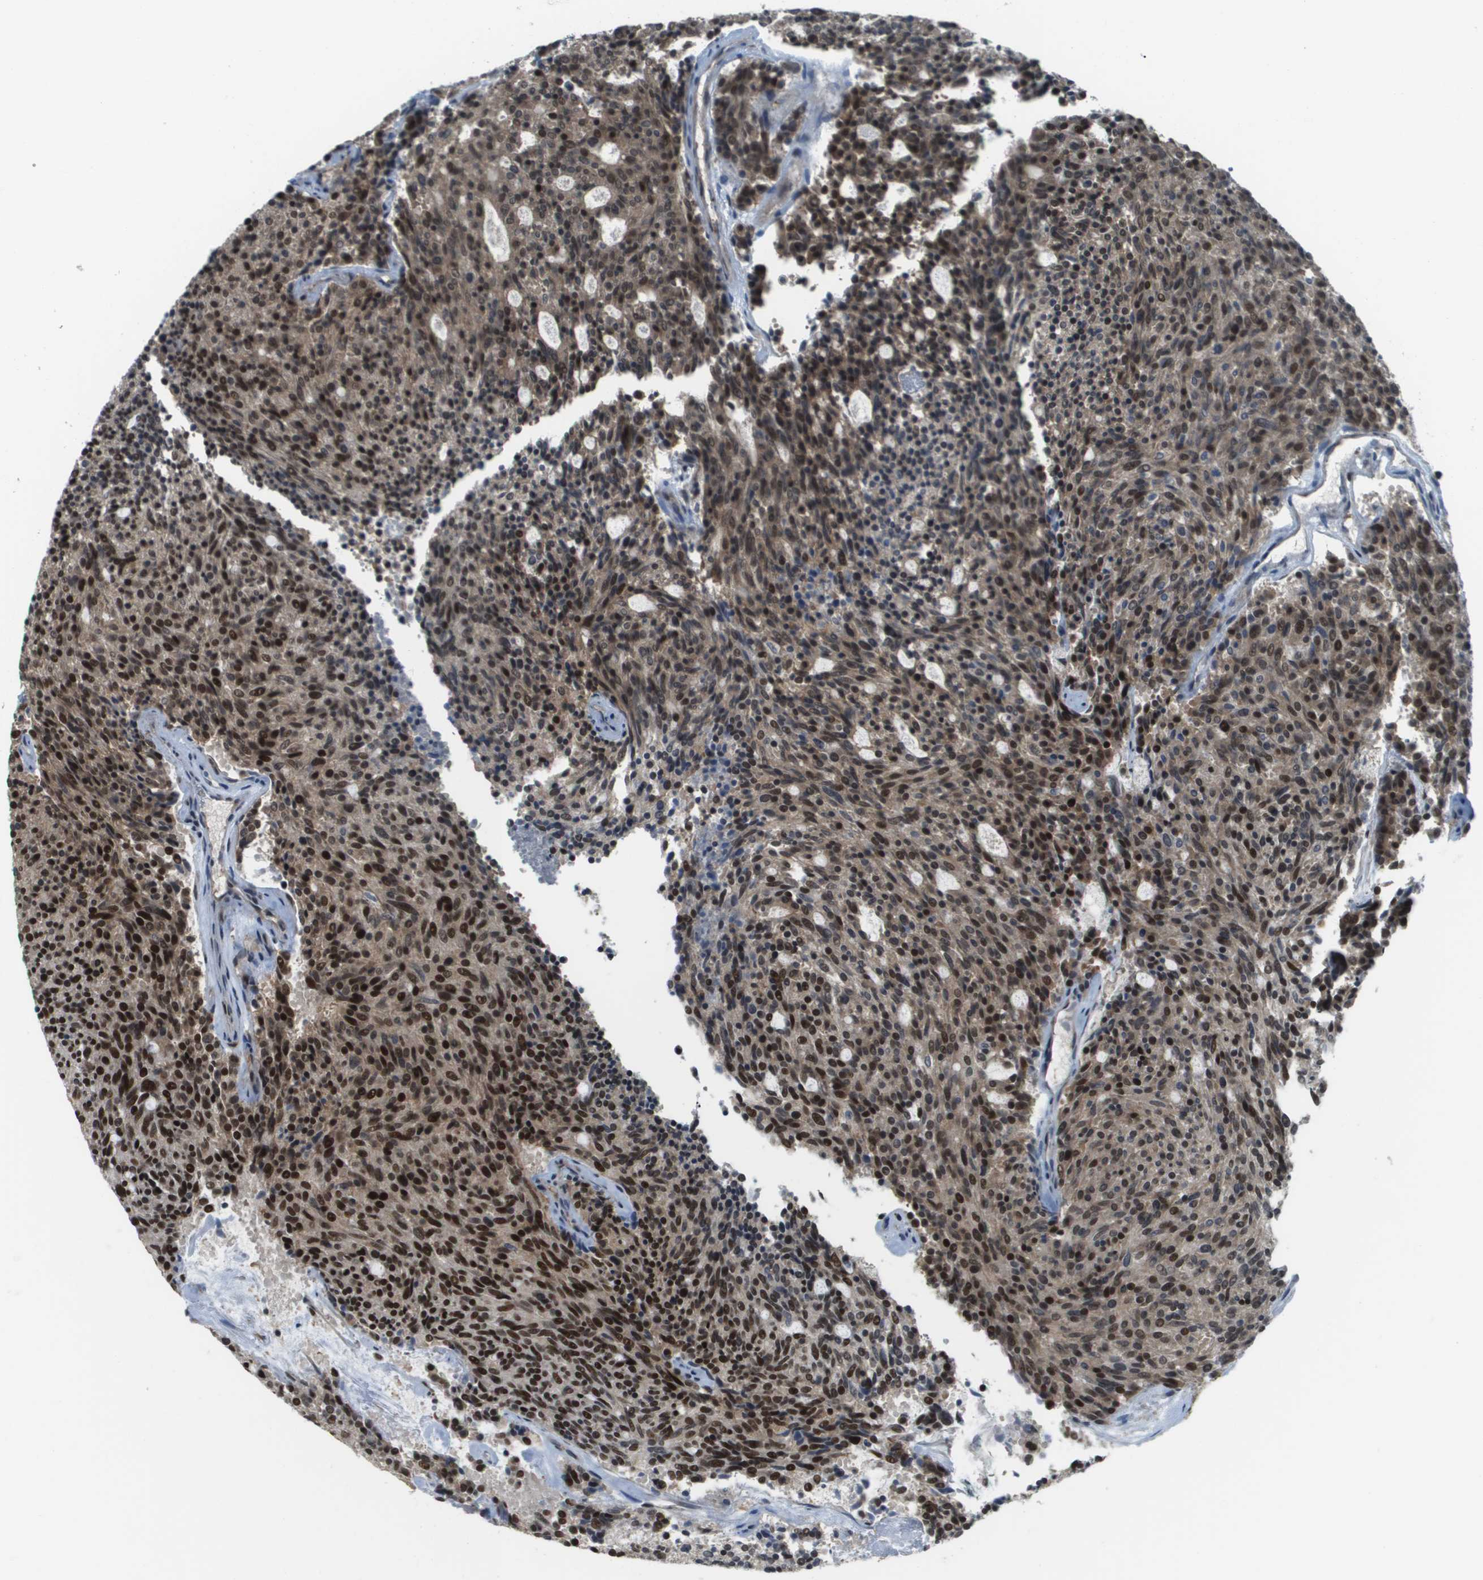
{"staining": {"intensity": "strong", "quantity": ">75%", "location": "nuclear"}, "tissue": "carcinoid", "cell_type": "Tumor cells", "image_type": "cancer", "snomed": [{"axis": "morphology", "description": "Carcinoid, malignant, NOS"}, {"axis": "topography", "description": "Pancreas"}], "caption": "Malignant carcinoid stained with DAB immunohistochemistry (IHC) shows high levels of strong nuclear positivity in about >75% of tumor cells.", "gene": "PRCC", "patient": {"sex": "female", "age": 54}}